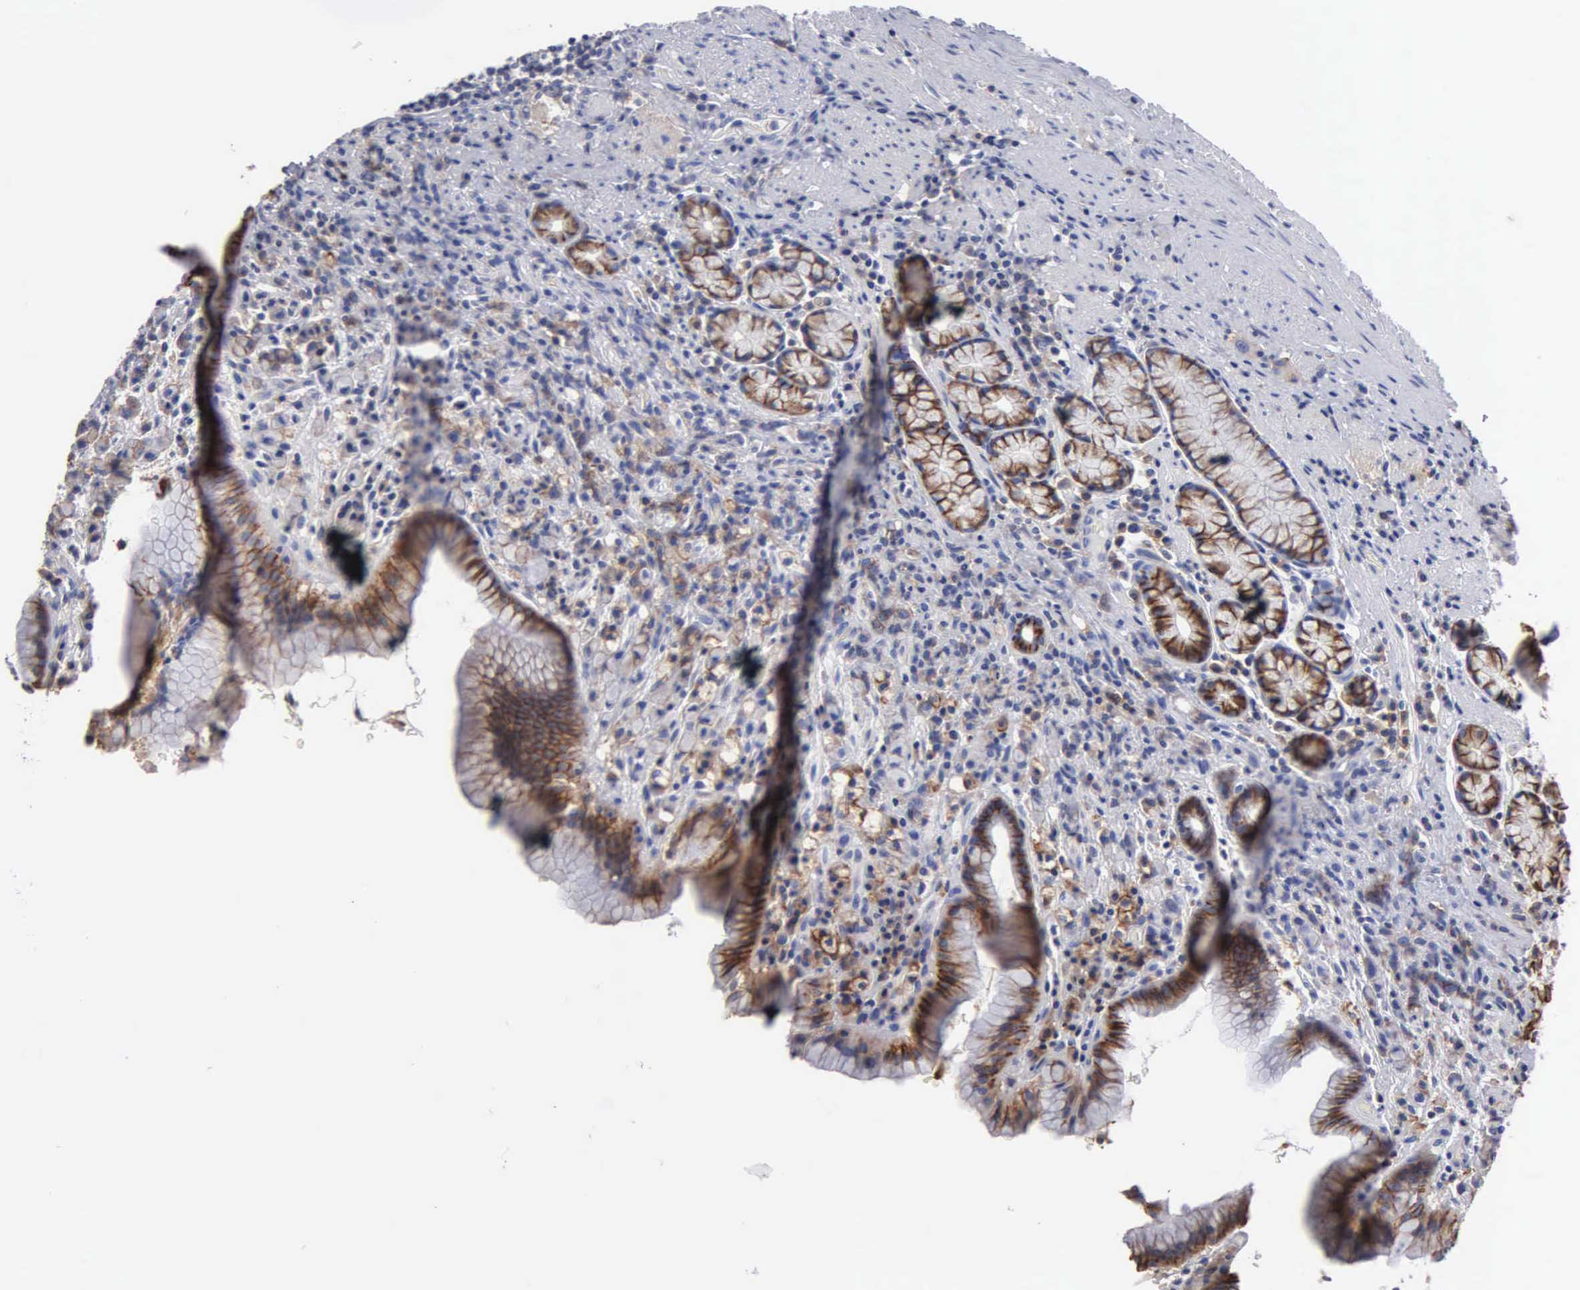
{"staining": {"intensity": "strong", "quantity": ">75%", "location": "cytoplasmic/membranous"}, "tissue": "stomach", "cell_type": "Glandular cells", "image_type": "normal", "snomed": [{"axis": "morphology", "description": "Normal tissue, NOS"}, {"axis": "topography", "description": "Stomach, lower"}], "caption": "Benign stomach reveals strong cytoplasmic/membranous expression in approximately >75% of glandular cells, visualized by immunohistochemistry. (DAB IHC, brown staining for protein, blue staining for nuclei).", "gene": "PTGS2", "patient": {"sex": "male", "age": 56}}